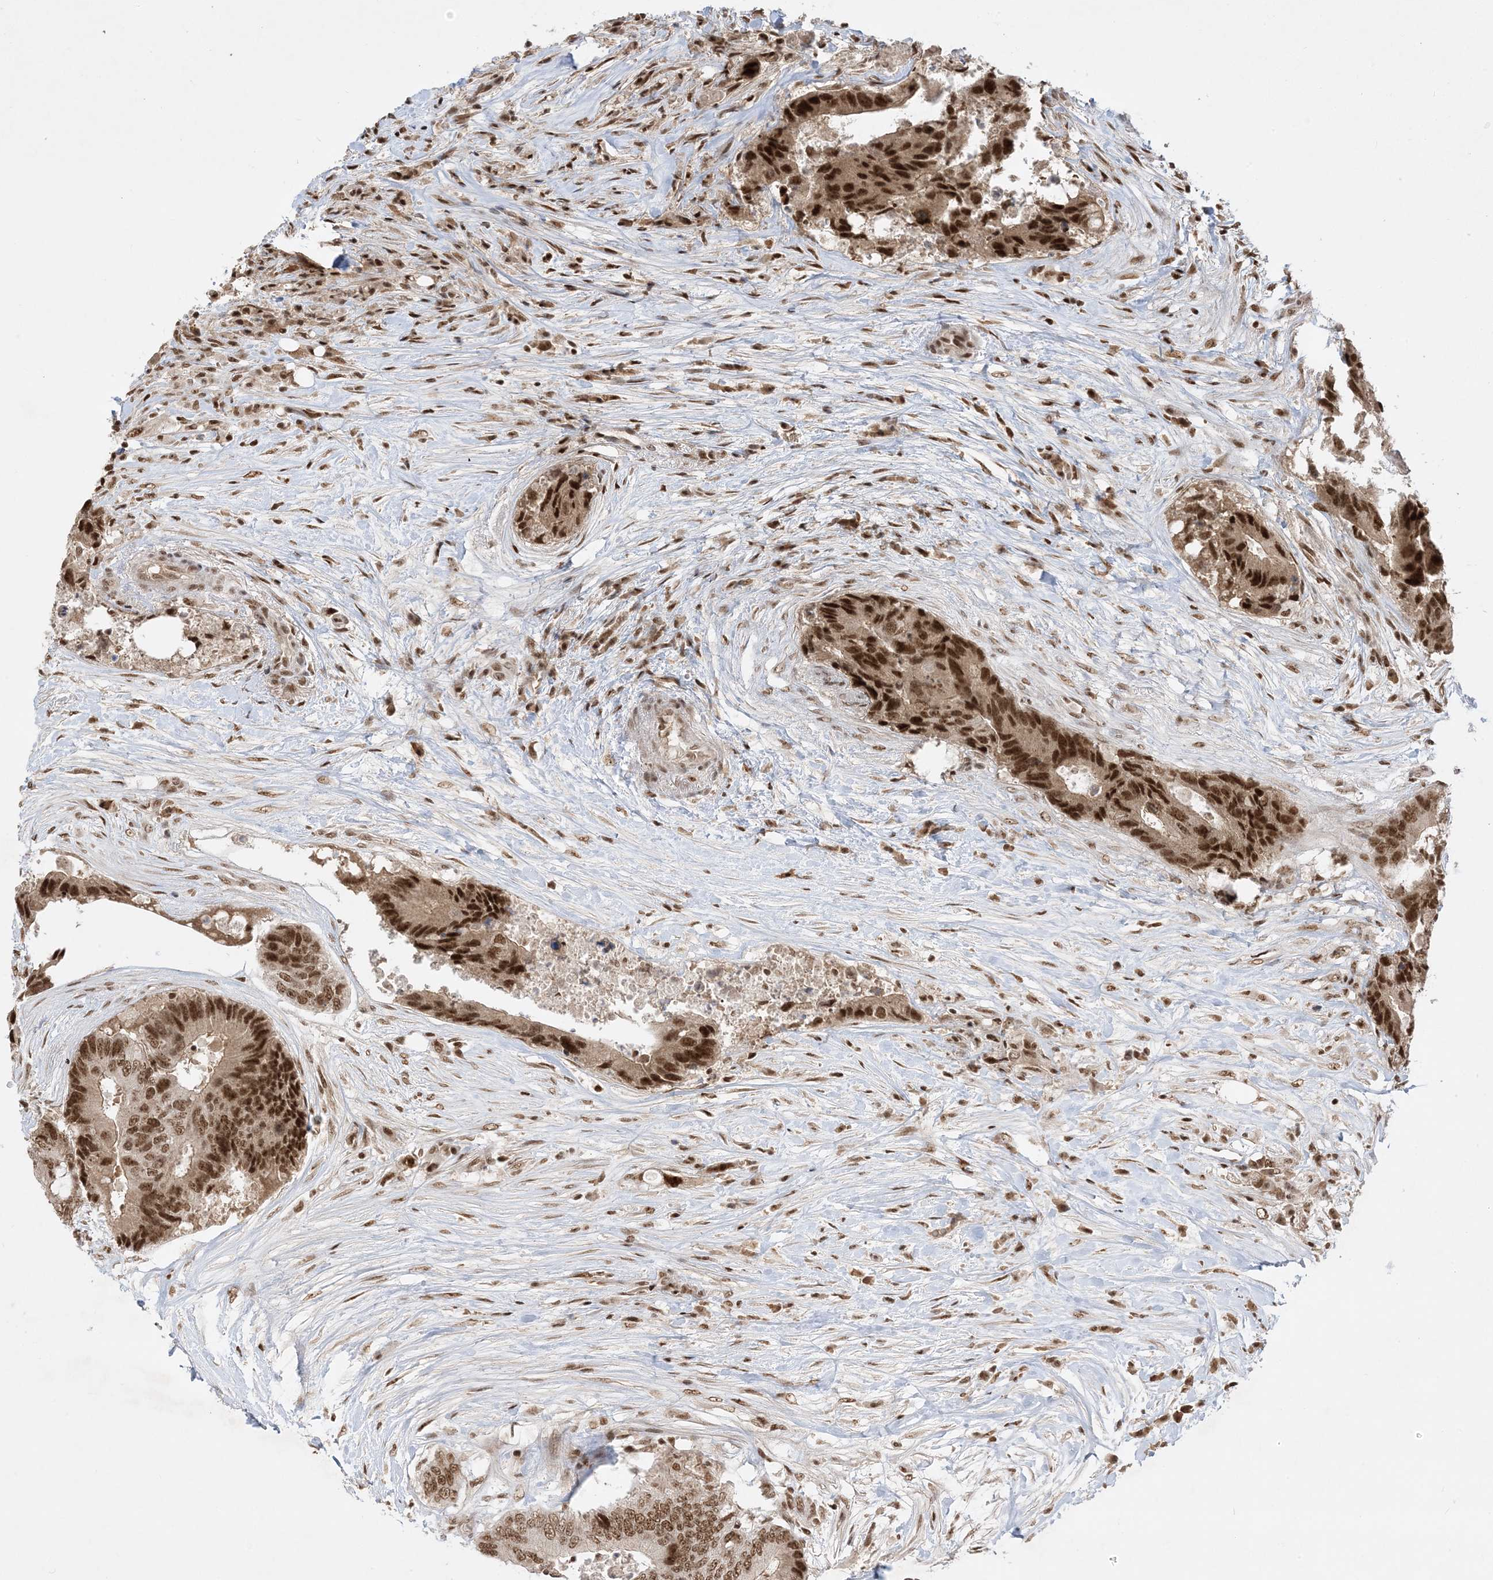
{"staining": {"intensity": "strong", "quantity": ">75%", "location": "nuclear"}, "tissue": "colorectal cancer", "cell_type": "Tumor cells", "image_type": "cancer", "snomed": [{"axis": "morphology", "description": "Adenocarcinoma, NOS"}, {"axis": "topography", "description": "Colon"}], "caption": "Immunohistochemical staining of colorectal cancer reveals high levels of strong nuclear expression in approximately >75% of tumor cells.", "gene": "PPIL2", "patient": {"sex": "male", "age": 71}}